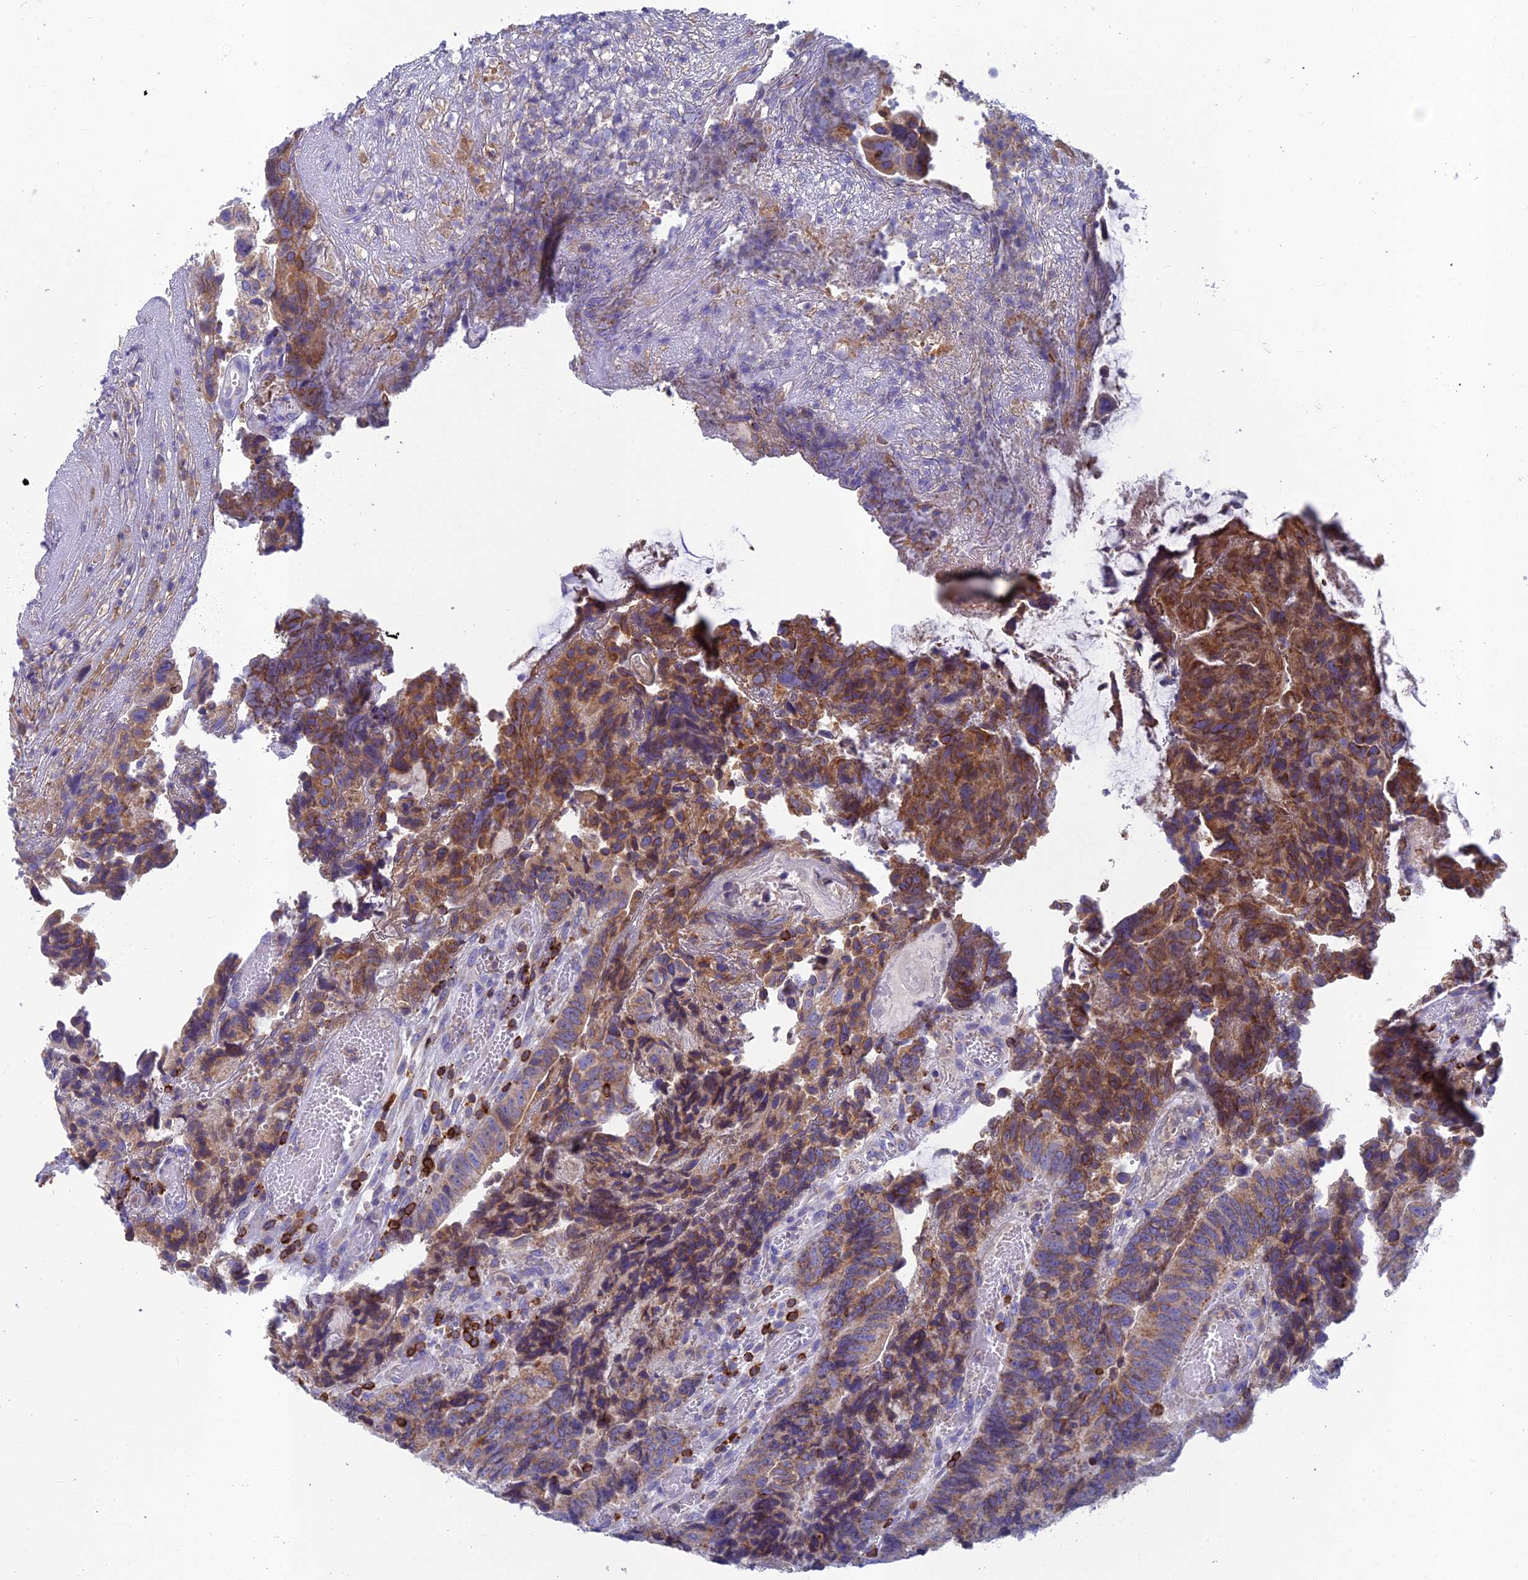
{"staining": {"intensity": "moderate", "quantity": ">75%", "location": "cytoplasmic/membranous"}, "tissue": "colorectal cancer", "cell_type": "Tumor cells", "image_type": "cancer", "snomed": [{"axis": "morphology", "description": "Adenocarcinoma, NOS"}, {"axis": "topography", "description": "Colon"}], "caption": "The image exhibits a brown stain indicating the presence of a protein in the cytoplasmic/membranous of tumor cells in colorectal cancer (adenocarcinoma).", "gene": "ABI3BP", "patient": {"sex": "female", "age": 67}}